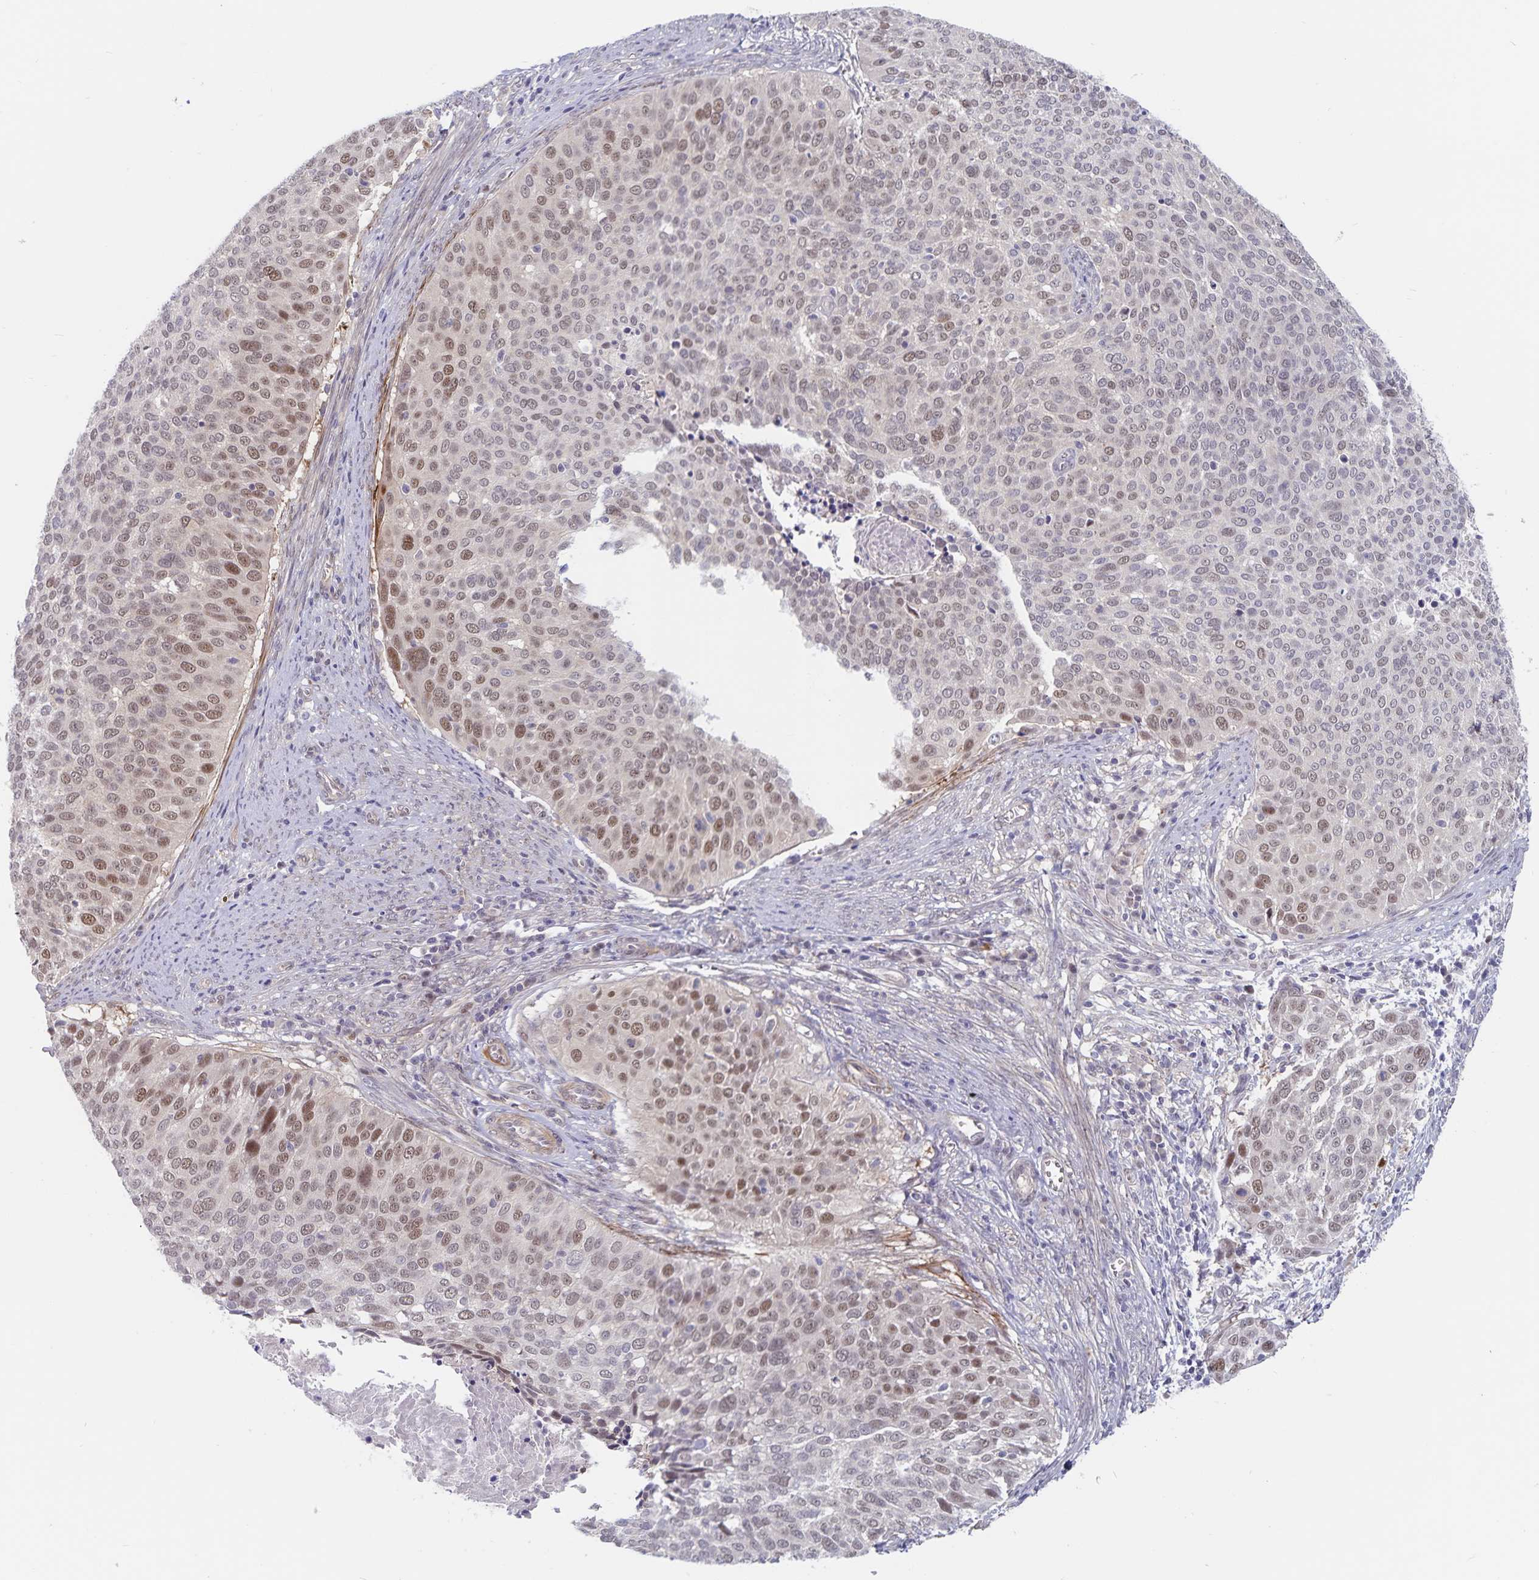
{"staining": {"intensity": "moderate", "quantity": "25%-75%", "location": "nuclear"}, "tissue": "cervical cancer", "cell_type": "Tumor cells", "image_type": "cancer", "snomed": [{"axis": "morphology", "description": "Squamous cell carcinoma, NOS"}, {"axis": "topography", "description": "Cervix"}], "caption": "This photomicrograph shows immunohistochemistry (IHC) staining of human cervical squamous cell carcinoma, with medium moderate nuclear positivity in about 25%-75% of tumor cells.", "gene": "BAG6", "patient": {"sex": "female", "age": 39}}